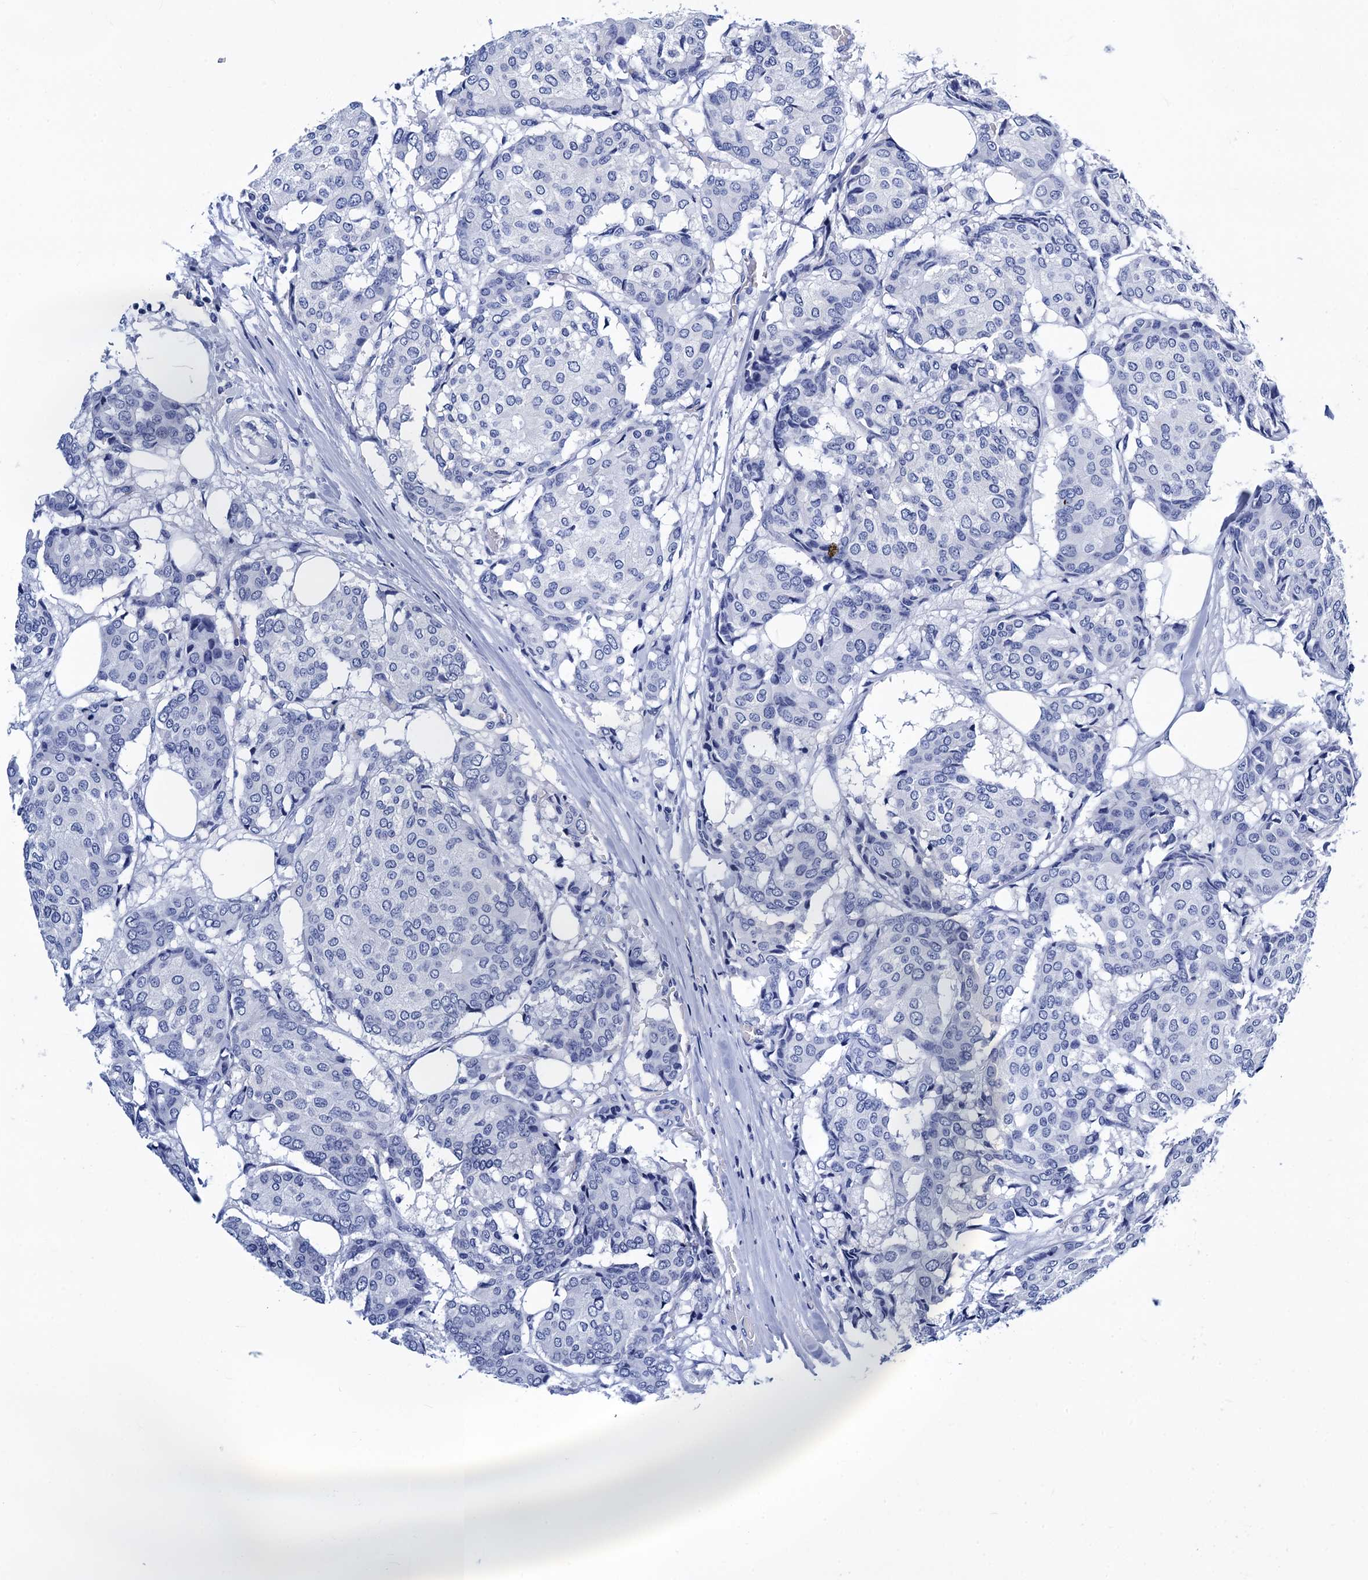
{"staining": {"intensity": "negative", "quantity": "none", "location": "none"}, "tissue": "breast cancer", "cell_type": "Tumor cells", "image_type": "cancer", "snomed": [{"axis": "morphology", "description": "Duct carcinoma"}, {"axis": "topography", "description": "Breast"}], "caption": "This is an IHC histopathology image of human breast cancer. There is no positivity in tumor cells.", "gene": "MYBPC3", "patient": {"sex": "female", "age": 75}}